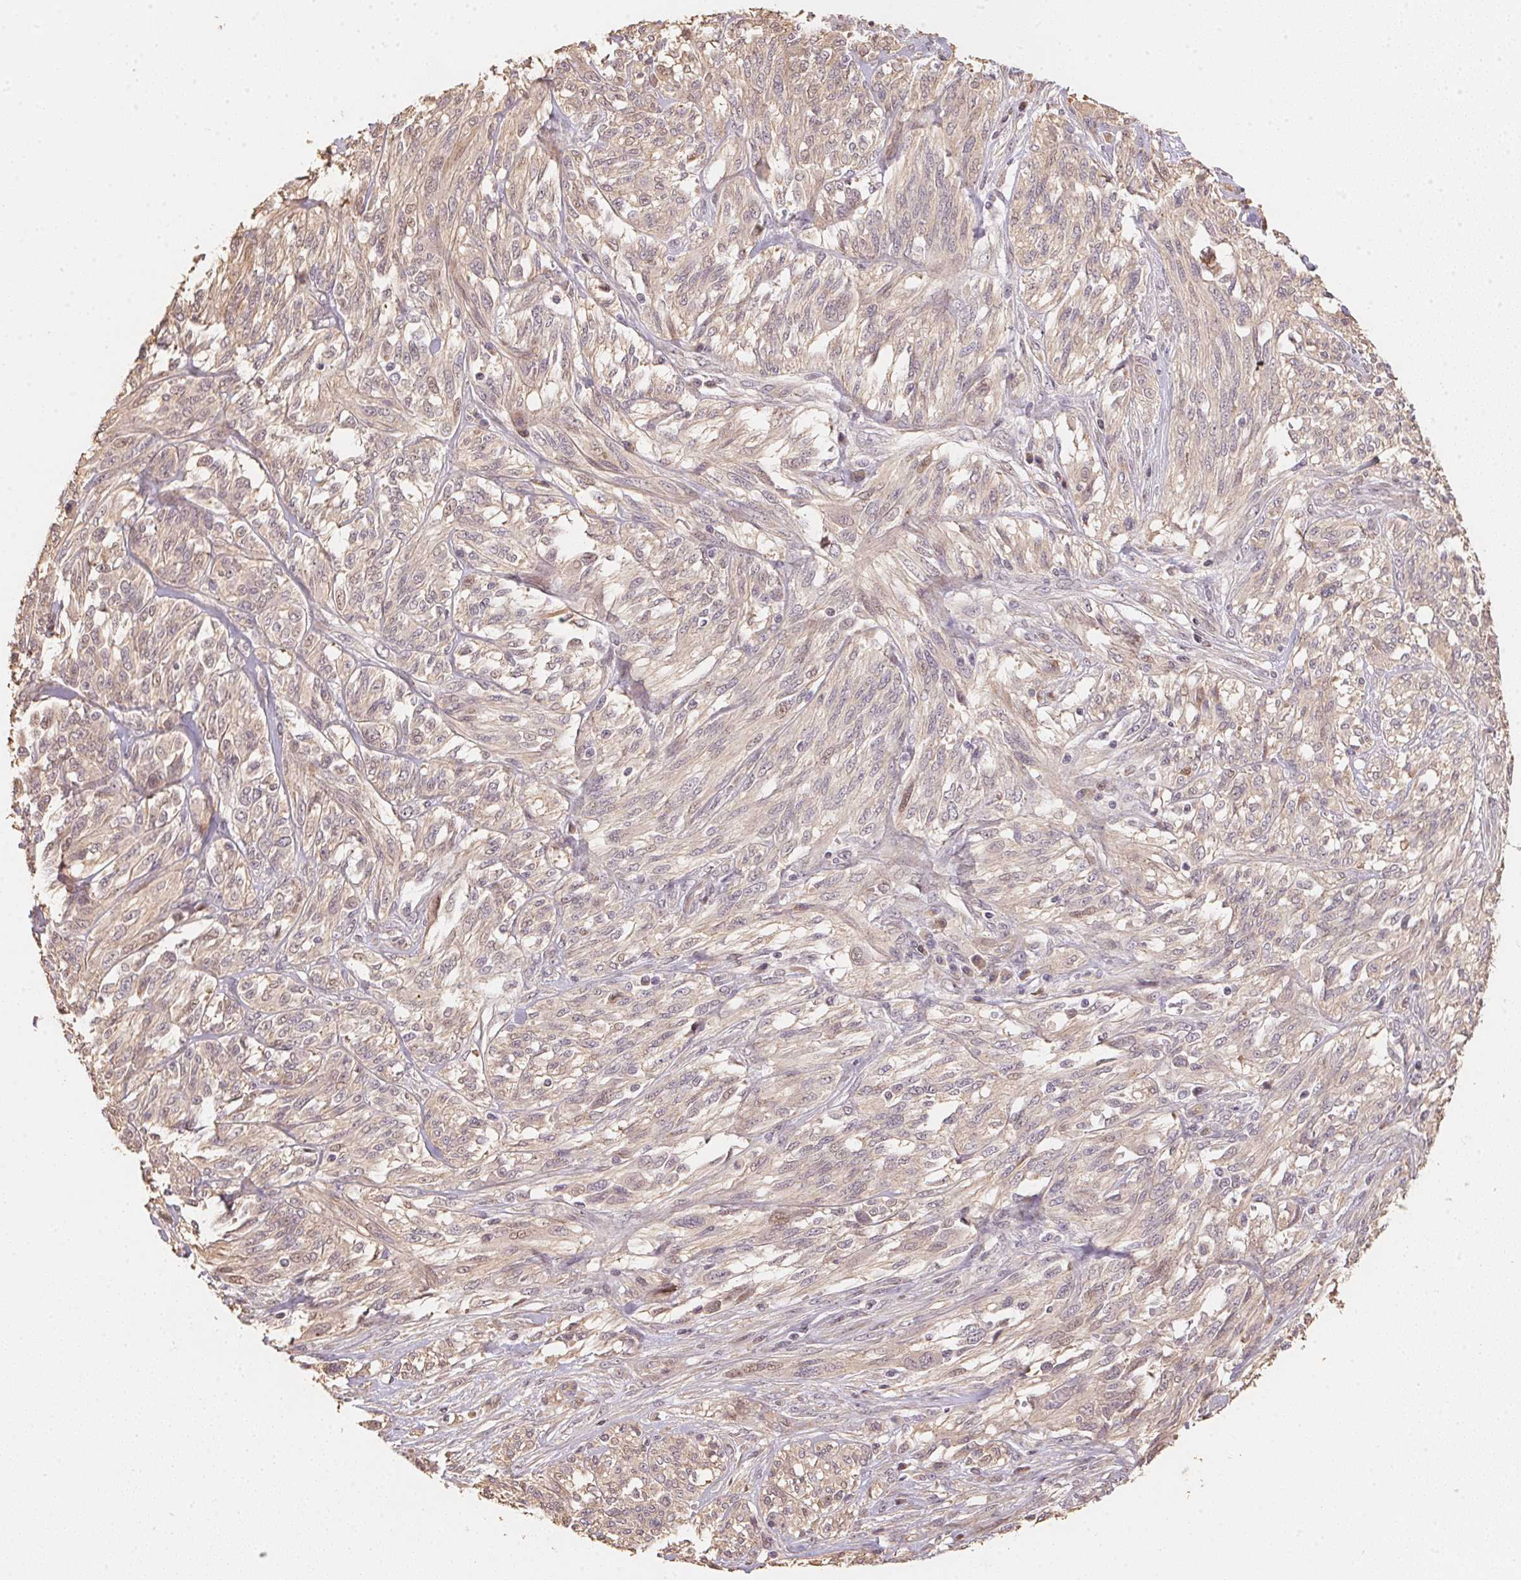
{"staining": {"intensity": "weak", "quantity": "<25%", "location": "cytoplasmic/membranous"}, "tissue": "melanoma", "cell_type": "Tumor cells", "image_type": "cancer", "snomed": [{"axis": "morphology", "description": "Malignant melanoma, NOS"}, {"axis": "topography", "description": "Skin"}], "caption": "Immunohistochemical staining of malignant melanoma demonstrates no significant positivity in tumor cells.", "gene": "TMEM222", "patient": {"sex": "female", "age": 91}}